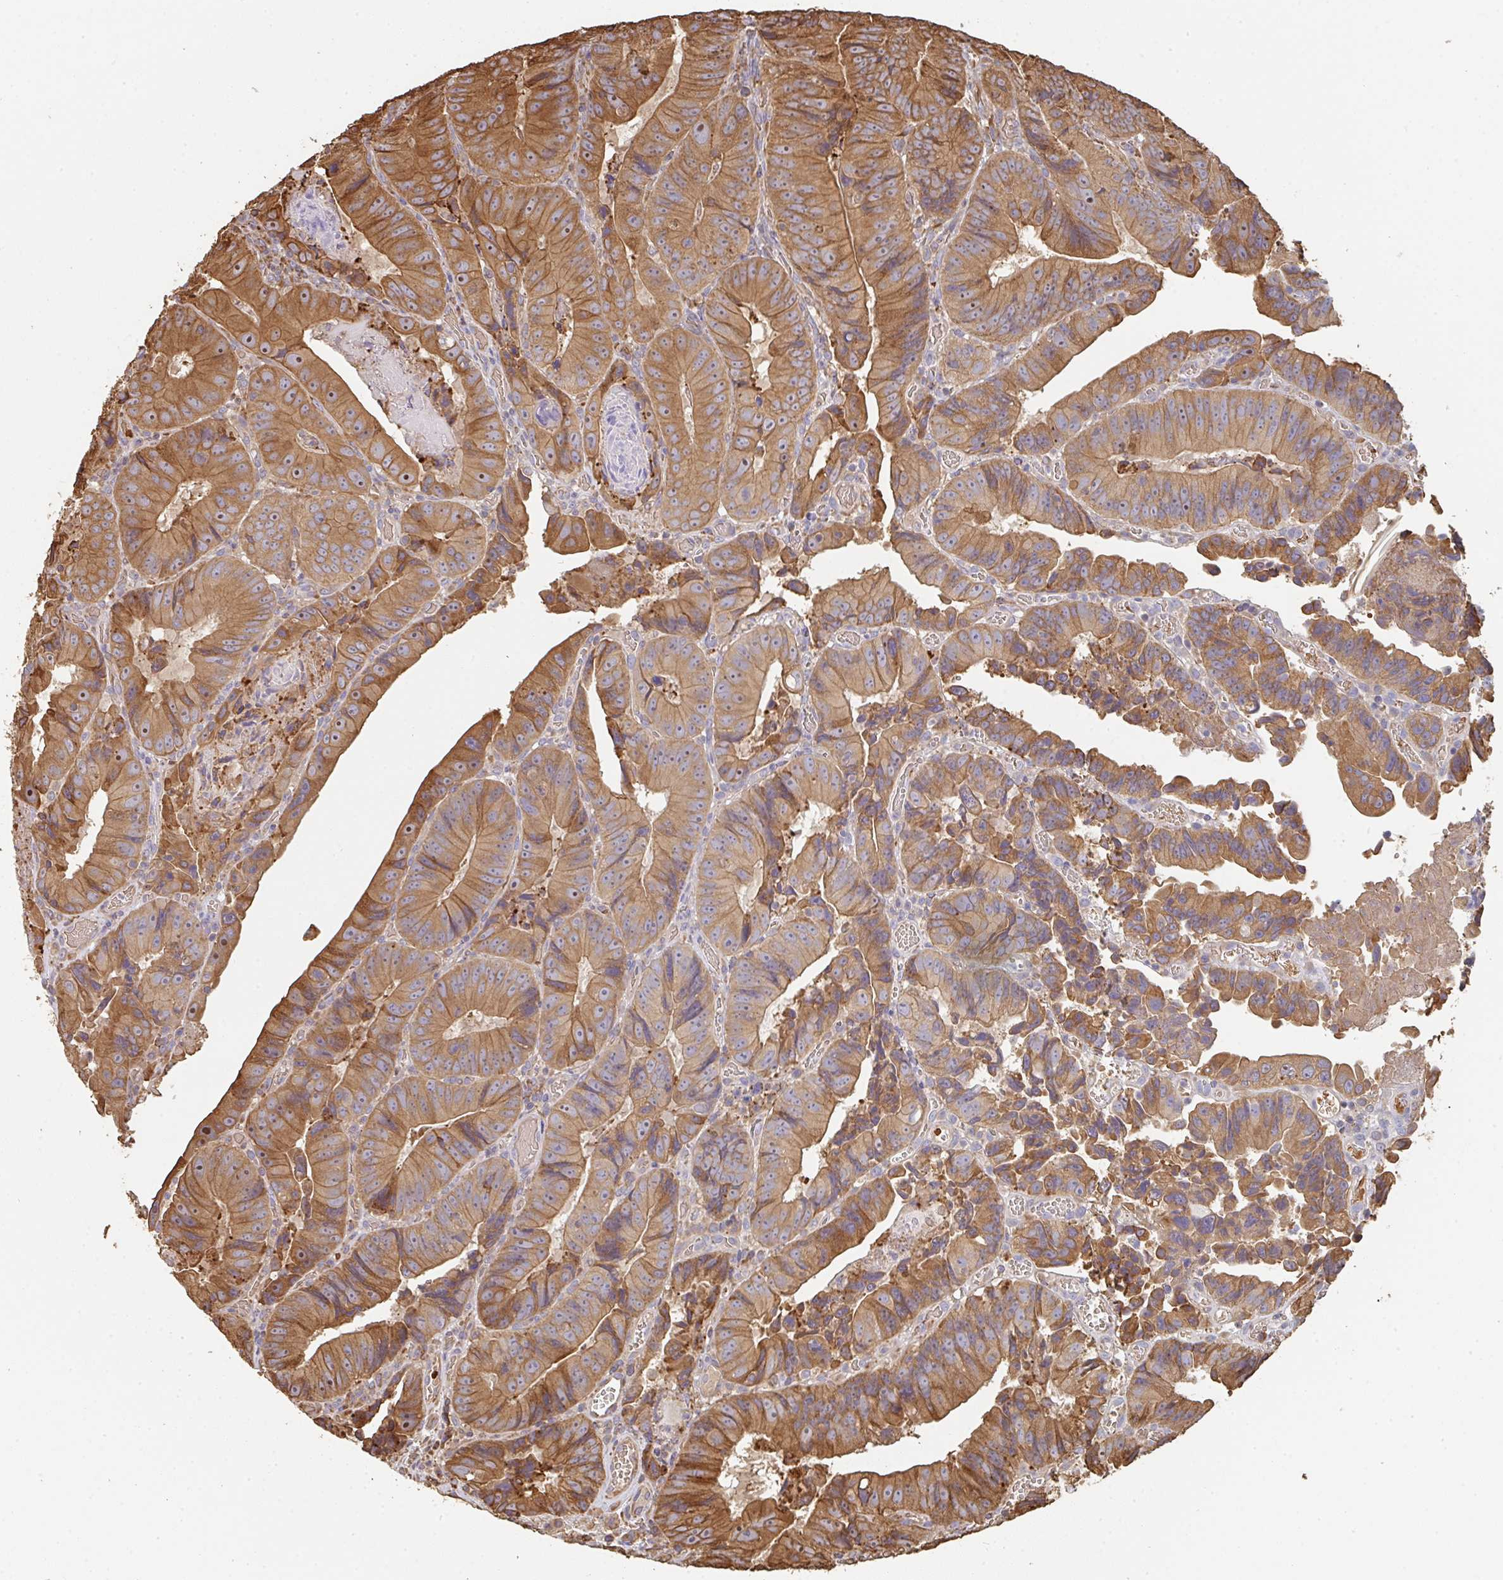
{"staining": {"intensity": "moderate", "quantity": ">75%", "location": "cytoplasmic/membranous,nuclear"}, "tissue": "colorectal cancer", "cell_type": "Tumor cells", "image_type": "cancer", "snomed": [{"axis": "morphology", "description": "Adenocarcinoma, NOS"}, {"axis": "topography", "description": "Colon"}], "caption": "This photomicrograph exhibits immunohistochemistry (IHC) staining of human adenocarcinoma (colorectal), with medium moderate cytoplasmic/membranous and nuclear staining in approximately >75% of tumor cells.", "gene": "POLG", "patient": {"sex": "female", "age": 86}}